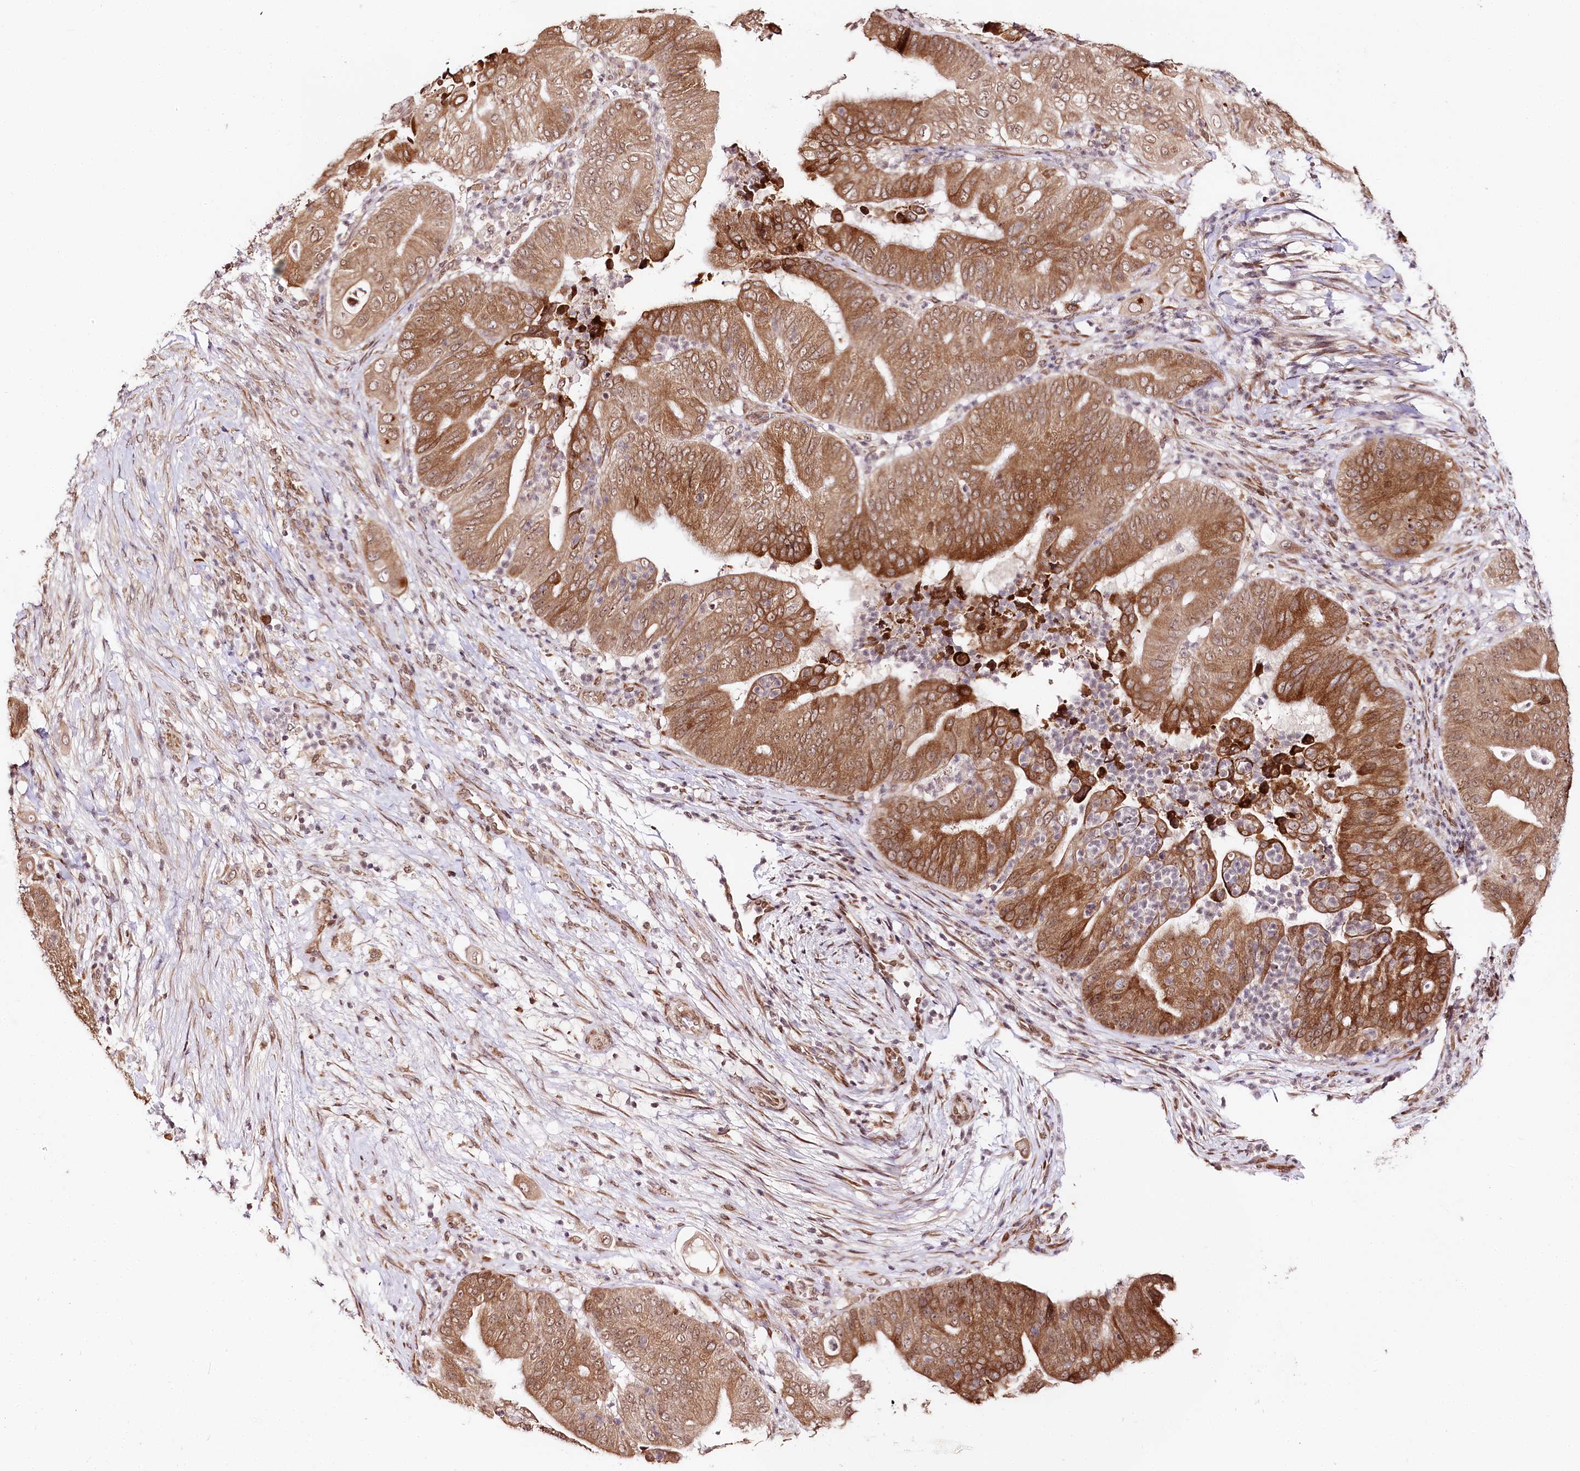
{"staining": {"intensity": "moderate", "quantity": ">75%", "location": "cytoplasmic/membranous"}, "tissue": "pancreatic cancer", "cell_type": "Tumor cells", "image_type": "cancer", "snomed": [{"axis": "morphology", "description": "Adenocarcinoma, NOS"}, {"axis": "topography", "description": "Pancreas"}], "caption": "Pancreatic adenocarcinoma stained for a protein shows moderate cytoplasmic/membranous positivity in tumor cells.", "gene": "ENSG00000144785", "patient": {"sex": "female", "age": 77}}